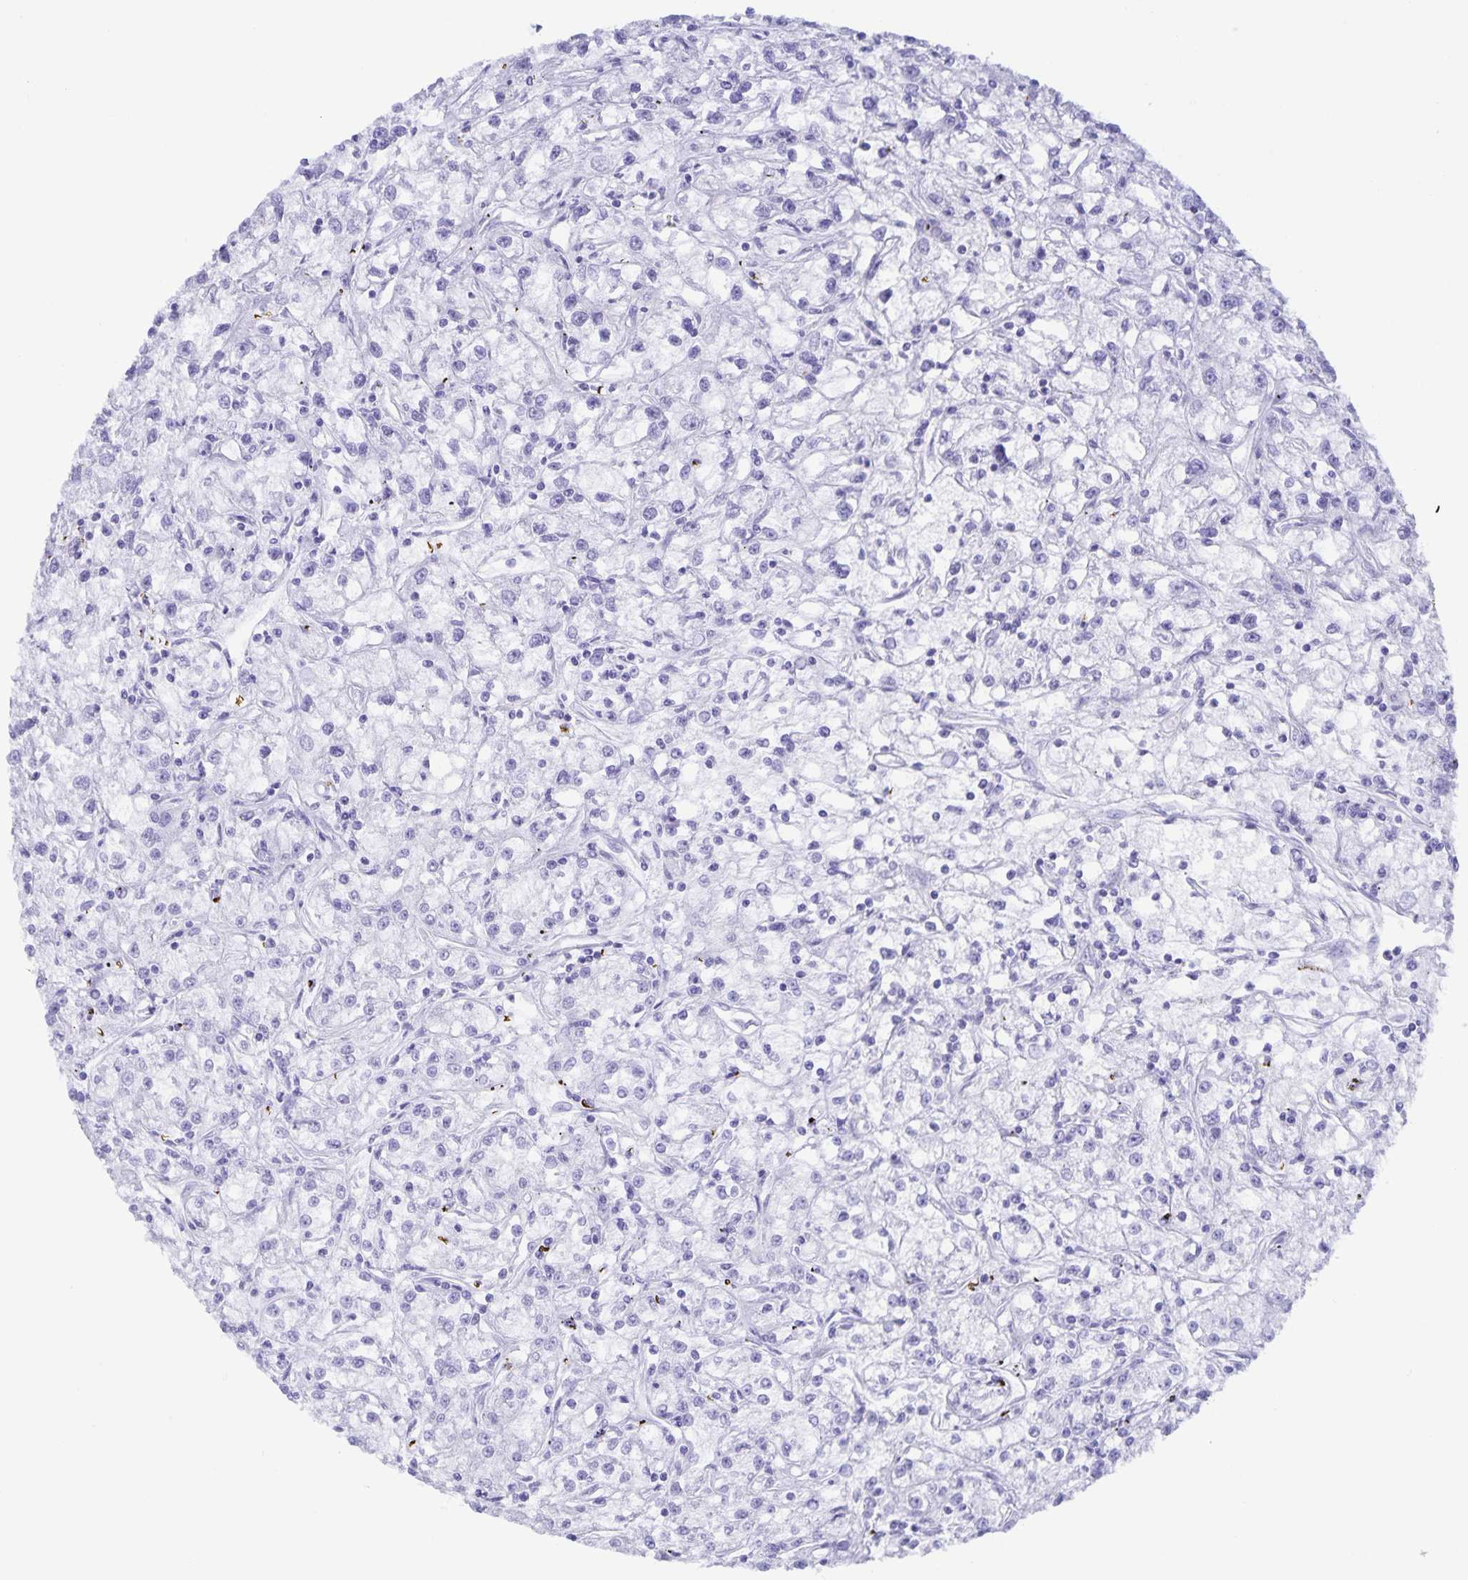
{"staining": {"intensity": "negative", "quantity": "none", "location": "none"}, "tissue": "renal cancer", "cell_type": "Tumor cells", "image_type": "cancer", "snomed": [{"axis": "morphology", "description": "Adenocarcinoma, NOS"}, {"axis": "topography", "description": "Kidney"}], "caption": "The immunohistochemistry (IHC) histopathology image has no significant expression in tumor cells of renal adenocarcinoma tissue.", "gene": "AQP4", "patient": {"sex": "female", "age": 59}}